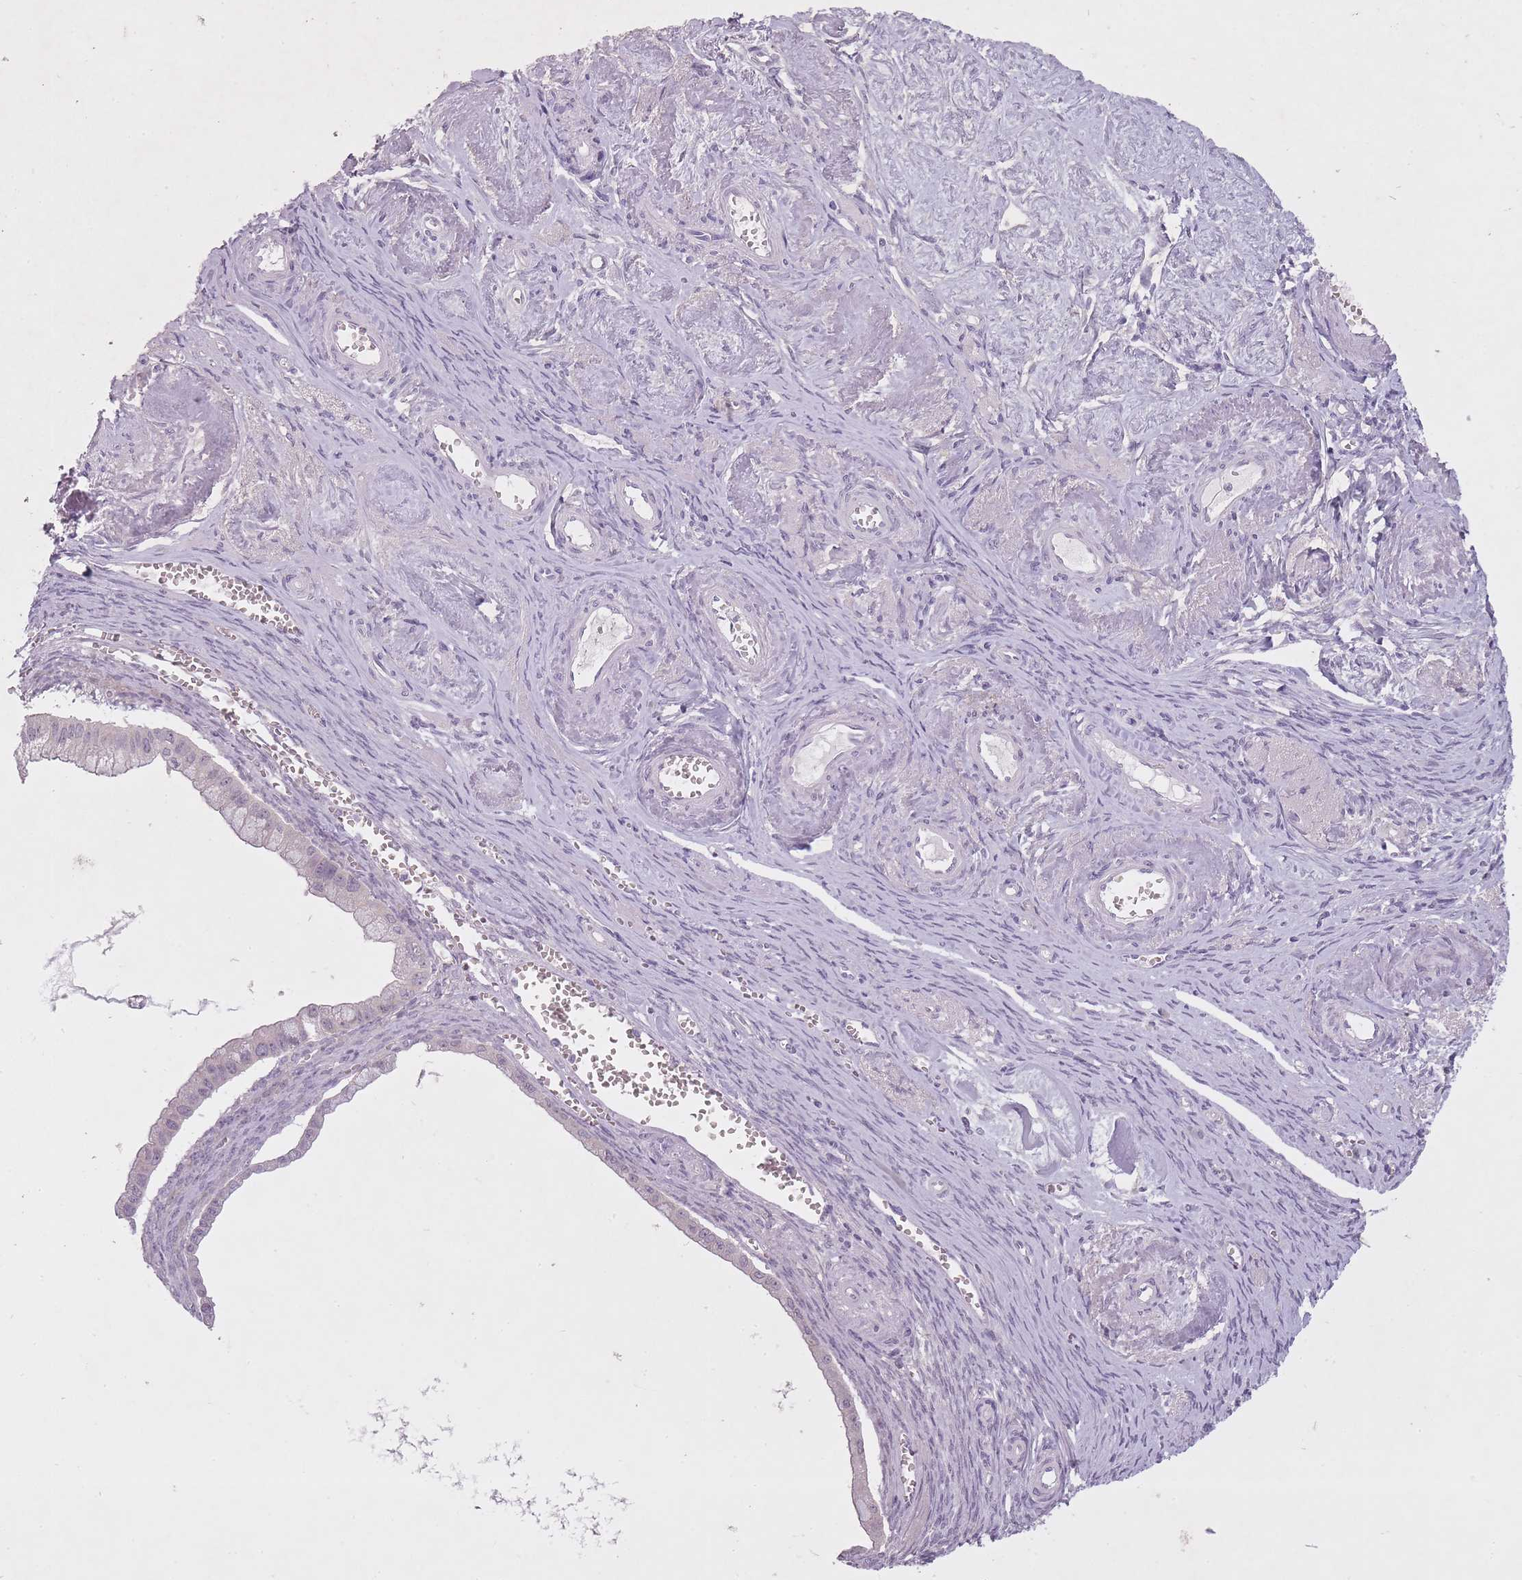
{"staining": {"intensity": "negative", "quantity": "none", "location": "none"}, "tissue": "ovarian cancer", "cell_type": "Tumor cells", "image_type": "cancer", "snomed": [{"axis": "morphology", "description": "Cystadenocarcinoma, mucinous, NOS"}, {"axis": "topography", "description": "Ovary"}], "caption": "The IHC histopathology image has no significant expression in tumor cells of ovarian mucinous cystadenocarcinoma tissue.", "gene": "FAM43B", "patient": {"sex": "female", "age": 59}}